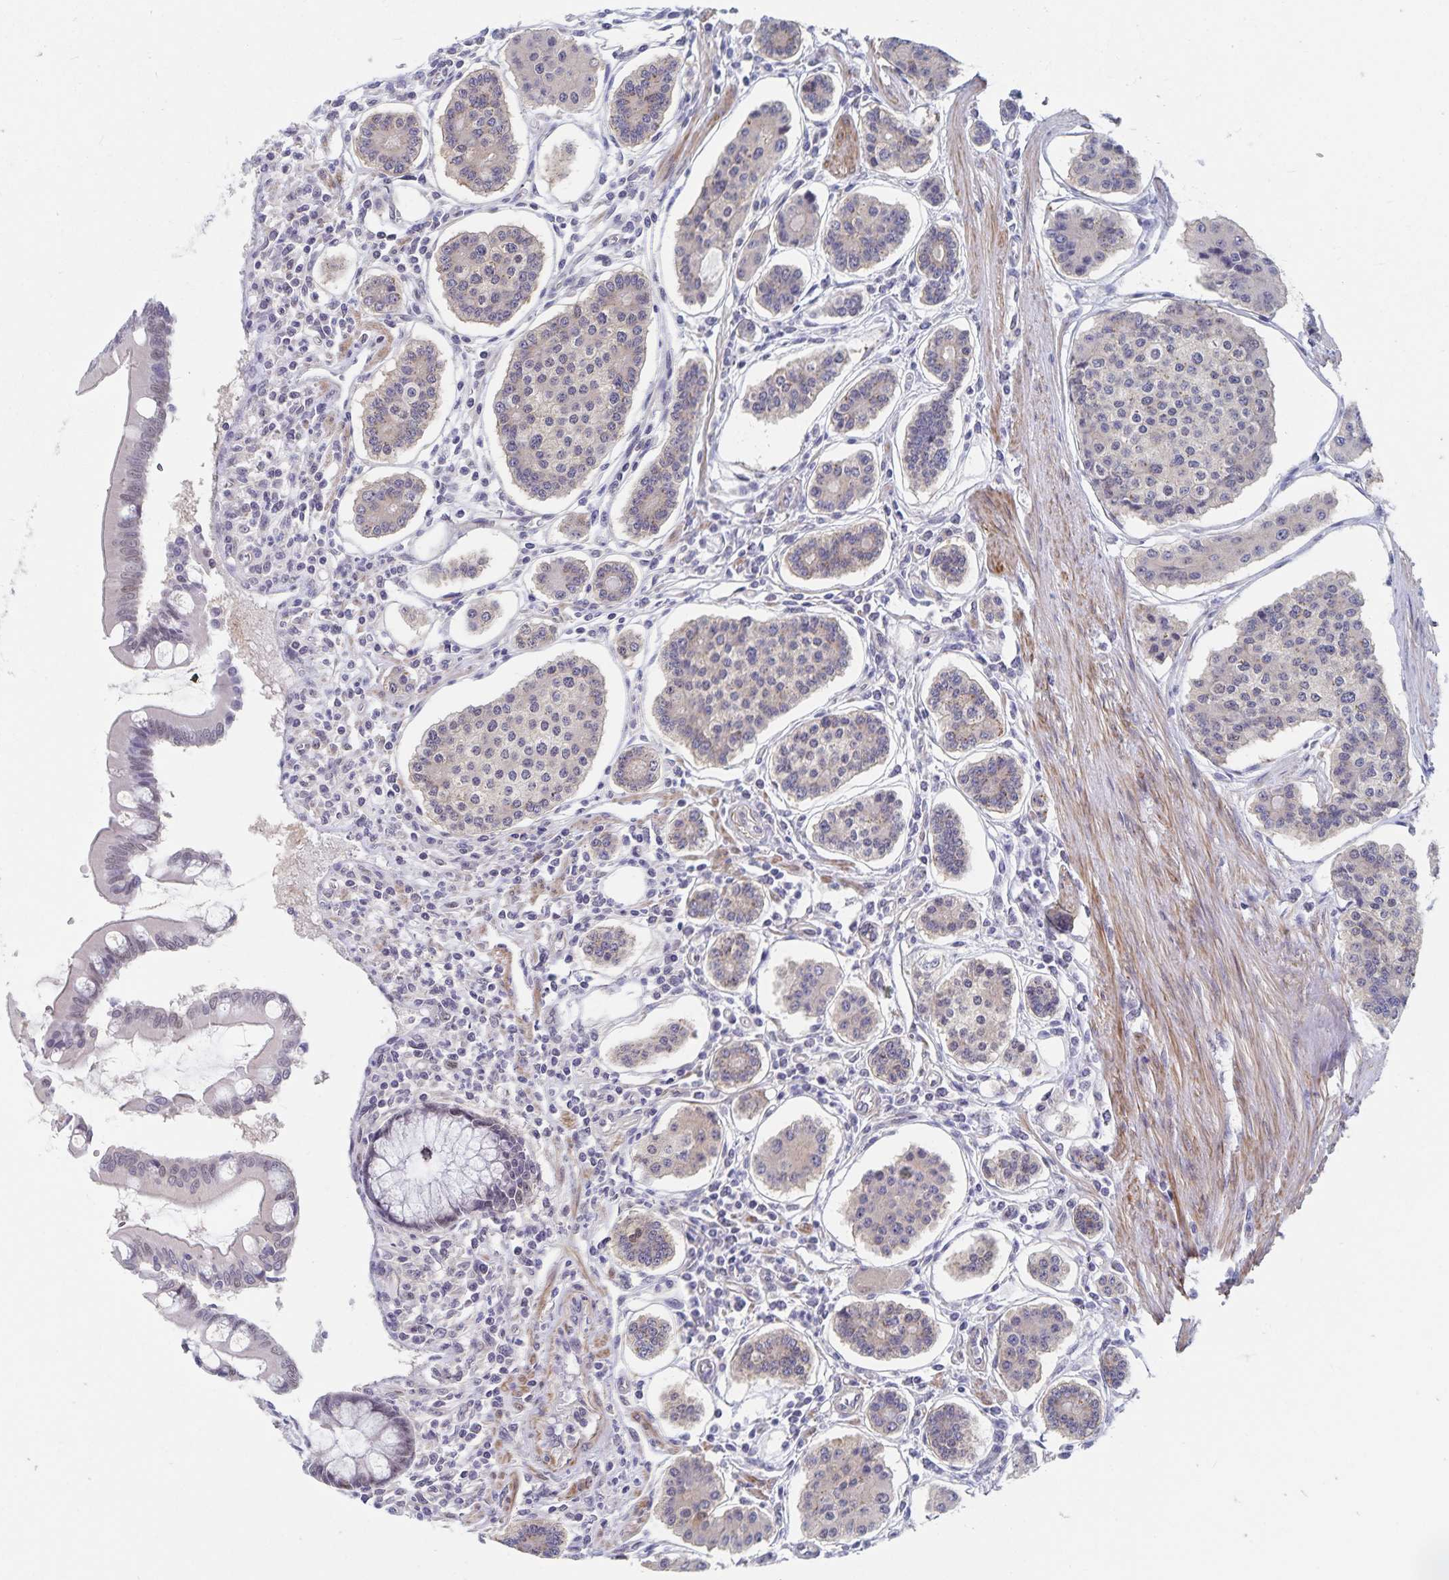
{"staining": {"intensity": "weak", "quantity": "<25%", "location": "cytoplasmic/membranous"}, "tissue": "carcinoid", "cell_type": "Tumor cells", "image_type": "cancer", "snomed": [{"axis": "morphology", "description": "Carcinoid, malignant, NOS"}, {"axis": "topography", "description": "Small intestine"}], "caption": "This is a histopathology image of immunohistochemistry (IHC) staining of malignant carcinoid, which shows no positivity in tumor cells.", "gene": "BAG6", "patient": {"sex": "female", "age": 65}}